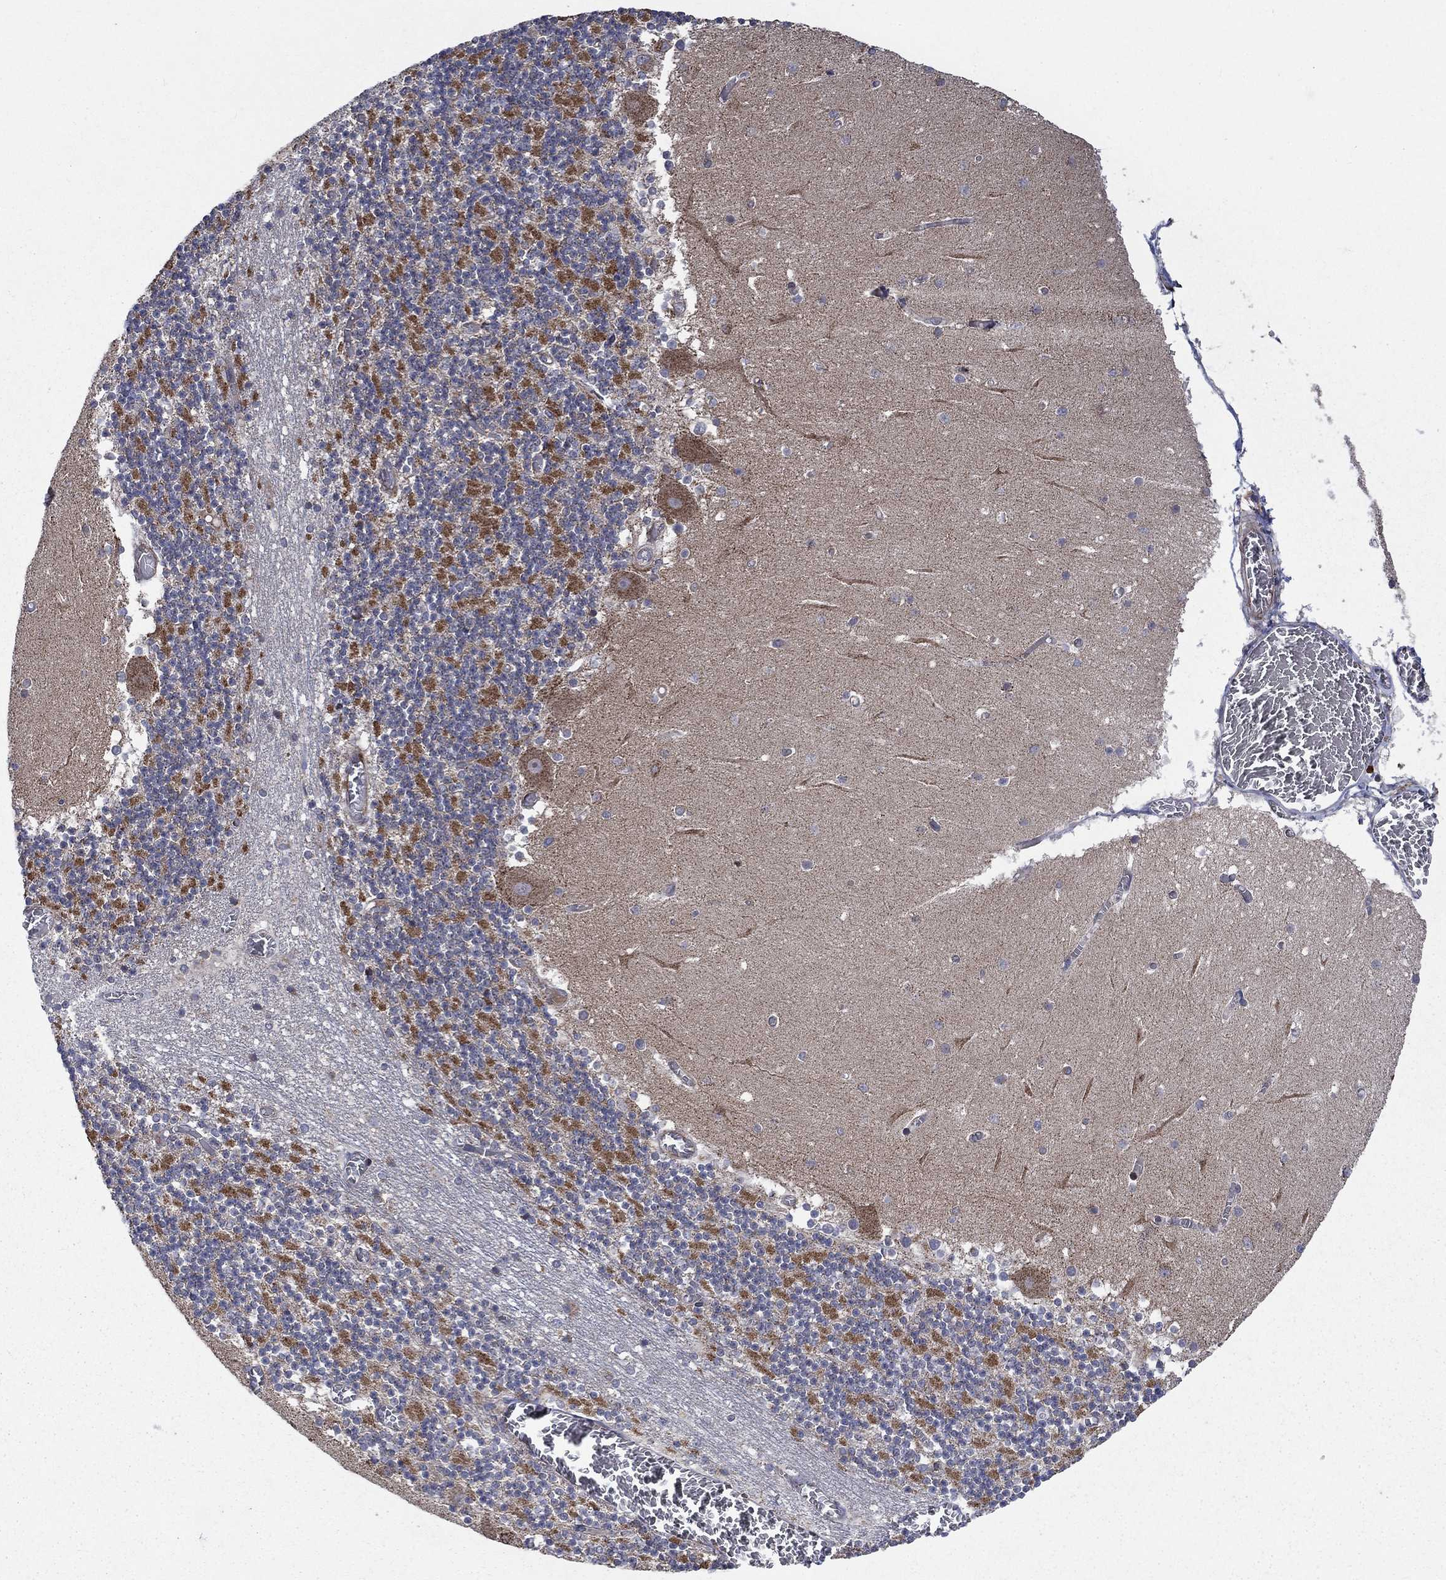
{"staining": {"intensity": "negative", "quantity": "none", "location": "none"}, "tissue": "cerebellum", "cell_type": "Cells in granular layer", "image_type": "normal", "snomed": [{"axis": "morphology", "description": "Normal tissue, NOS"}, {"axis": "topography", "description": "Cerebellum"}], "caption": "There is no significant positivity in cells in granular layer of cerebellum. (DAB (3,3'-diaminobenzidine) immunohistochemistry (IHC), high magnification).", "gene": "NDUFC1", "patient": {"sex": "female", "age": 28}}